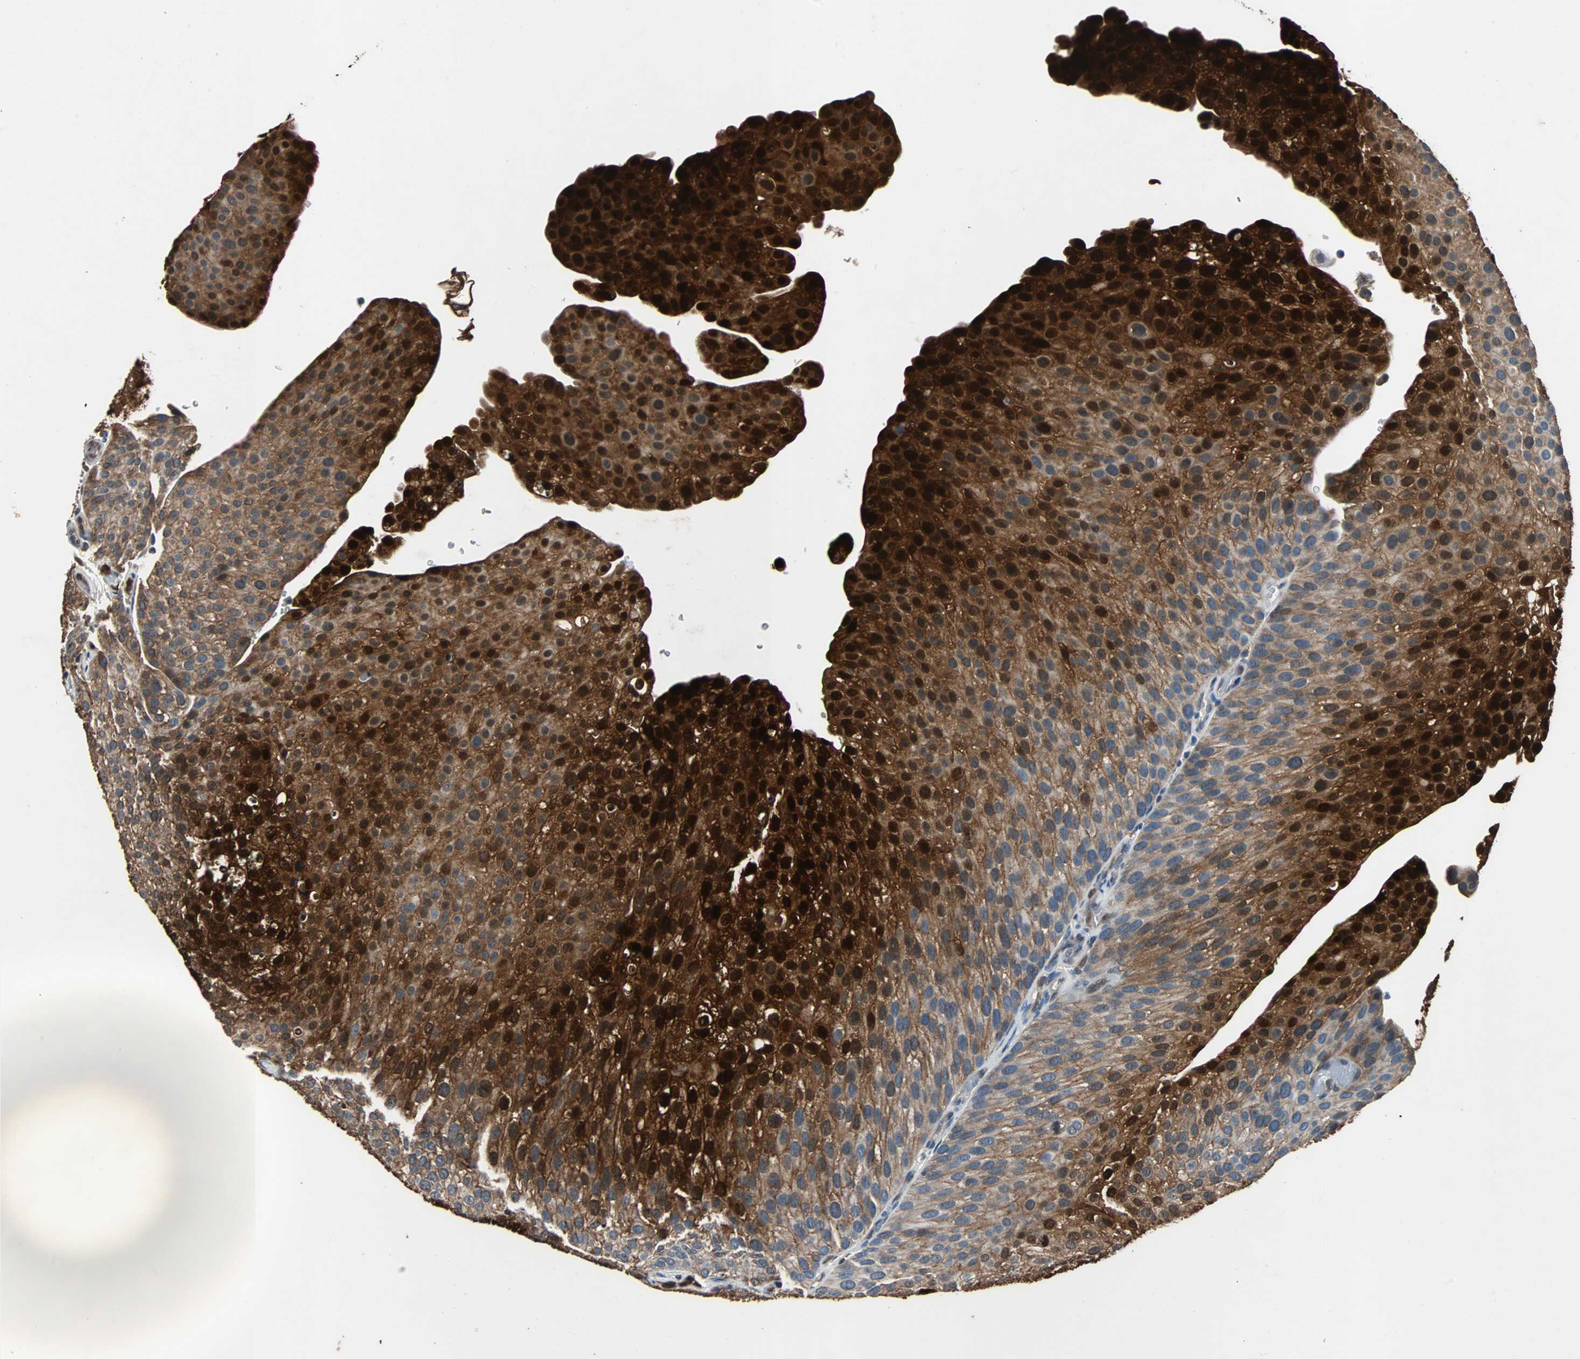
{"staining": {"intensity": "strong", "quantity": ">75%", "location": "cytoplasmic/membranous,nuclear"}, "tissue": "urothelial cancer", "cell_type": "Tumor cells", "image_type": "cancer", "snomed": [{"axis": "morphology", "description": "Urothelial carcinoma, Low grade"}, {"axis": "topography", "description": "Smooth muscle"}, {"axis": "topography", "description": "Urinary bladder"}], "caption": "Brown immunohistochemical staining in human low-grade urothelial carcinoma reveals strong cytoplasmic/membranous and nuclear staining in approximately >75% of tumor cells.", "gene": "NDRG1", "patient": {"sex": "male", "age": 60}}